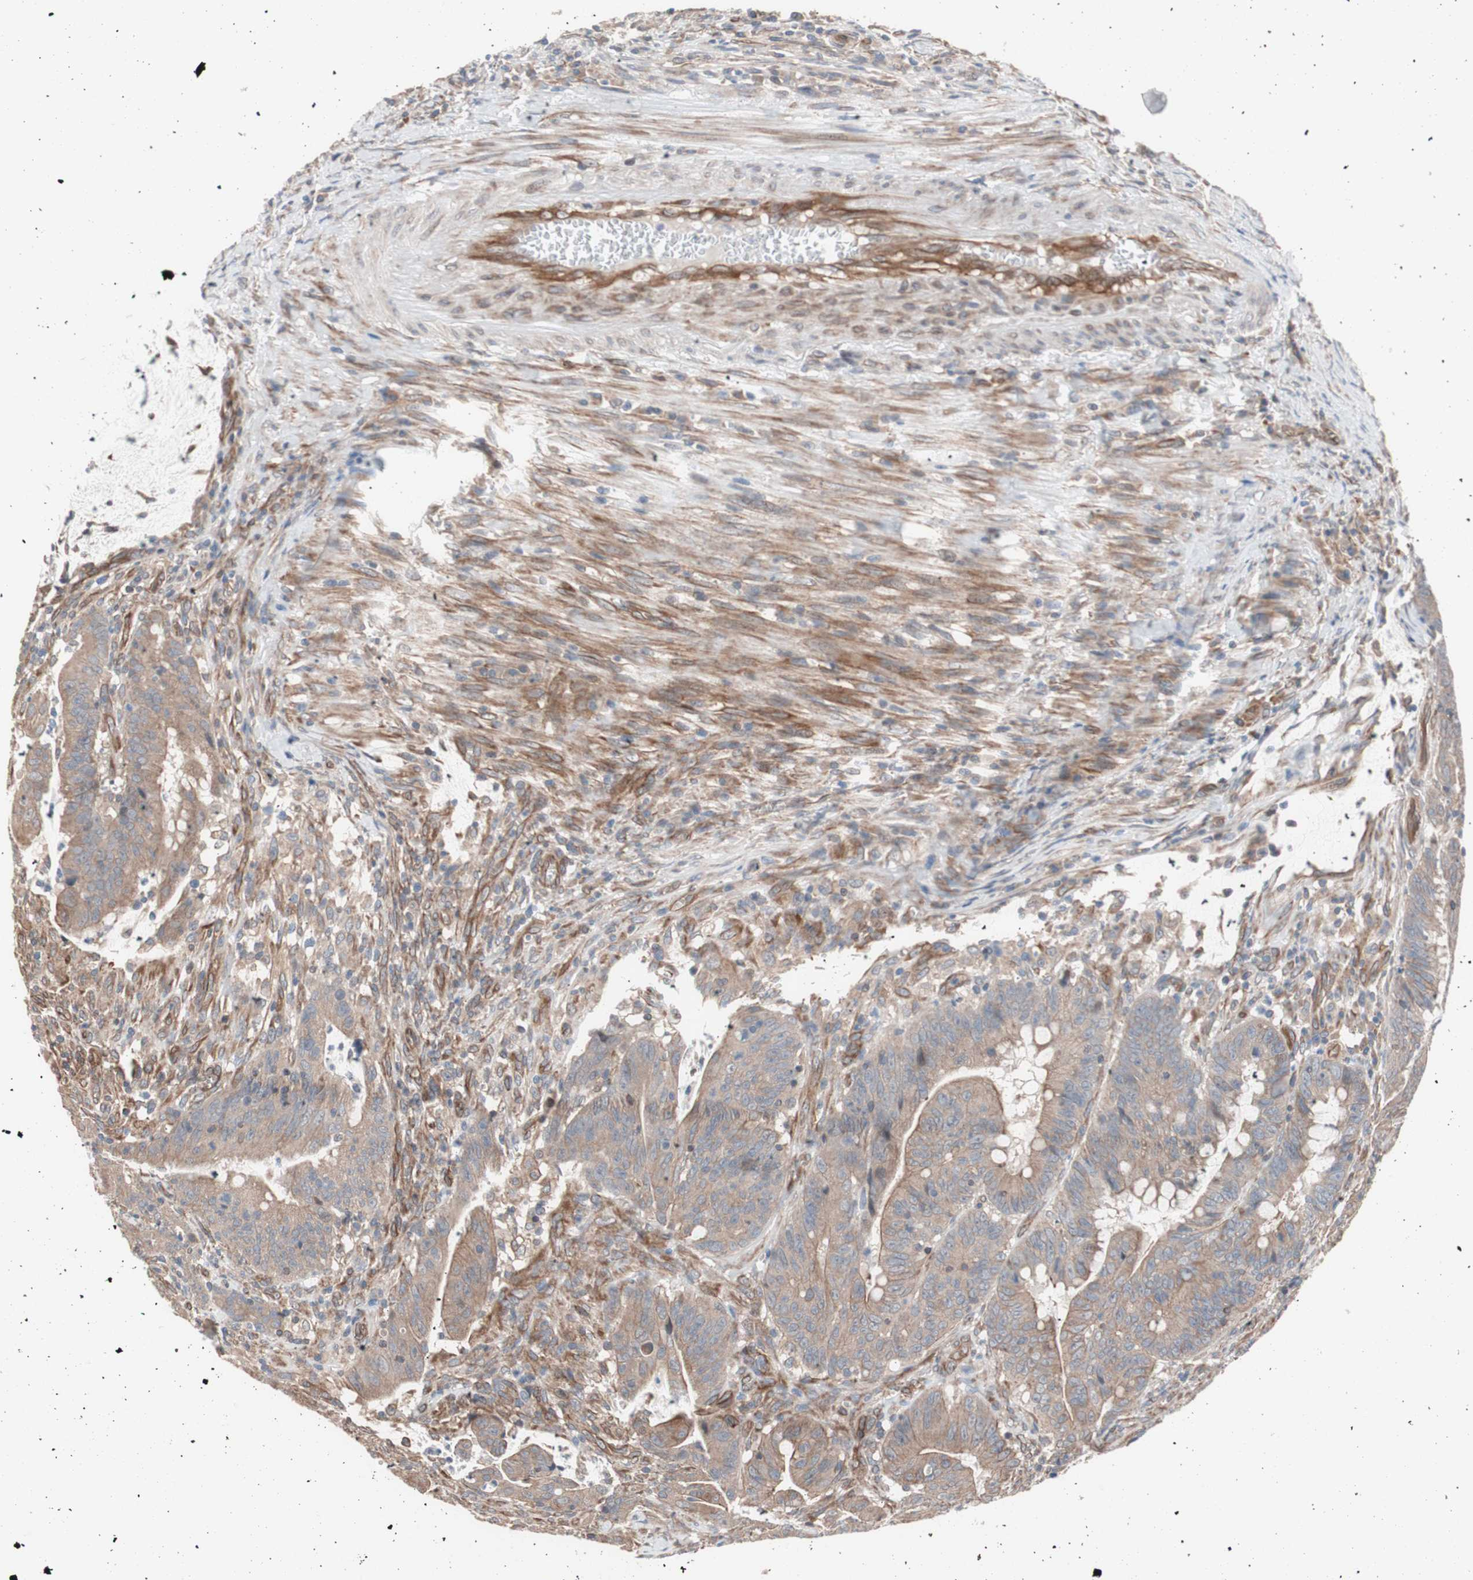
{"staining": {"intensity": "moderate", "quantity": ">75%", "location": "cytoplasmic/membranous"}, "tissue": "colorectal cancer", "cell_type": "Tumor cells", "image_type": "cancer", "snomed": [{"axis": "morphology", "description": "Adenocarcinoma, NOS"}, {"axis": "topography", "description": "Colon"}], "caption": "Moderate cytoplasmic/membranous protein staining is appreciated in about >75% of tumor cells in colorectal cancer (adenocarcinoma).", "gene": "SMG1", "patient": {"sex": "male", "age": 45}}